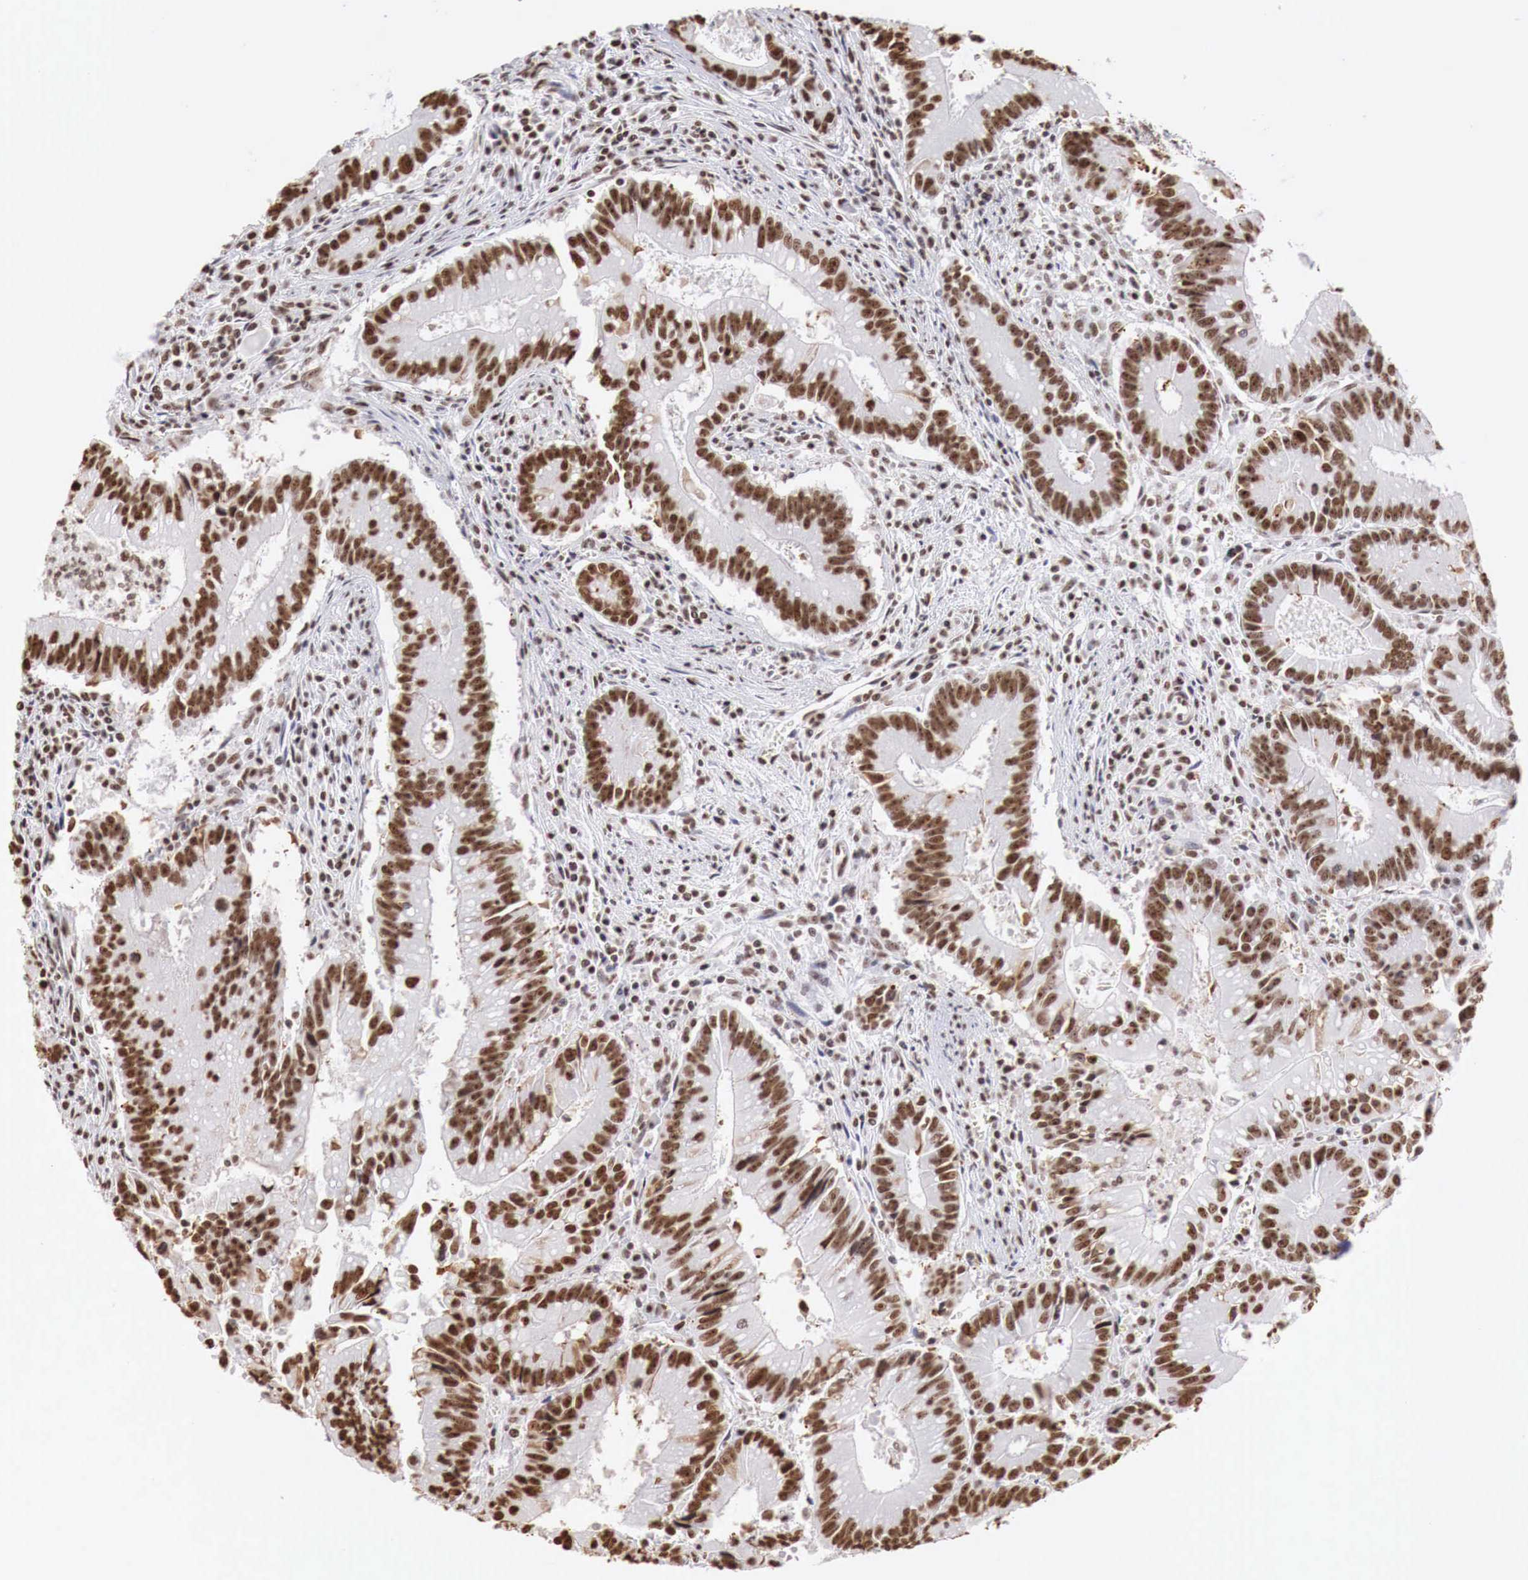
{"staining": {"intensity": "strong", "quantity": ">75%", "location": "nuclear"}, "tissue": "colorectal cancer", "cell_type": "Tumor cells", "image_type": "cancer", "snomed": [{"axis": "morphology", "description": "Adenocarcinoma, NOS"}, {"axis": "topography", "description": "Rectum"}], "caption": "A brown stain highlights strong nuclear positivity of a protein in human colorectal adenocarcinoma tumor cells. The staining was performed using DAB (3,3'-diaminobenzidine) to visualize the protein expression in brown, while the nuclei were stained in blue with hematoxylin (Magnification: 20x).", "gene": "DKC1", "patient": {"sex": "female", "age": 81}}